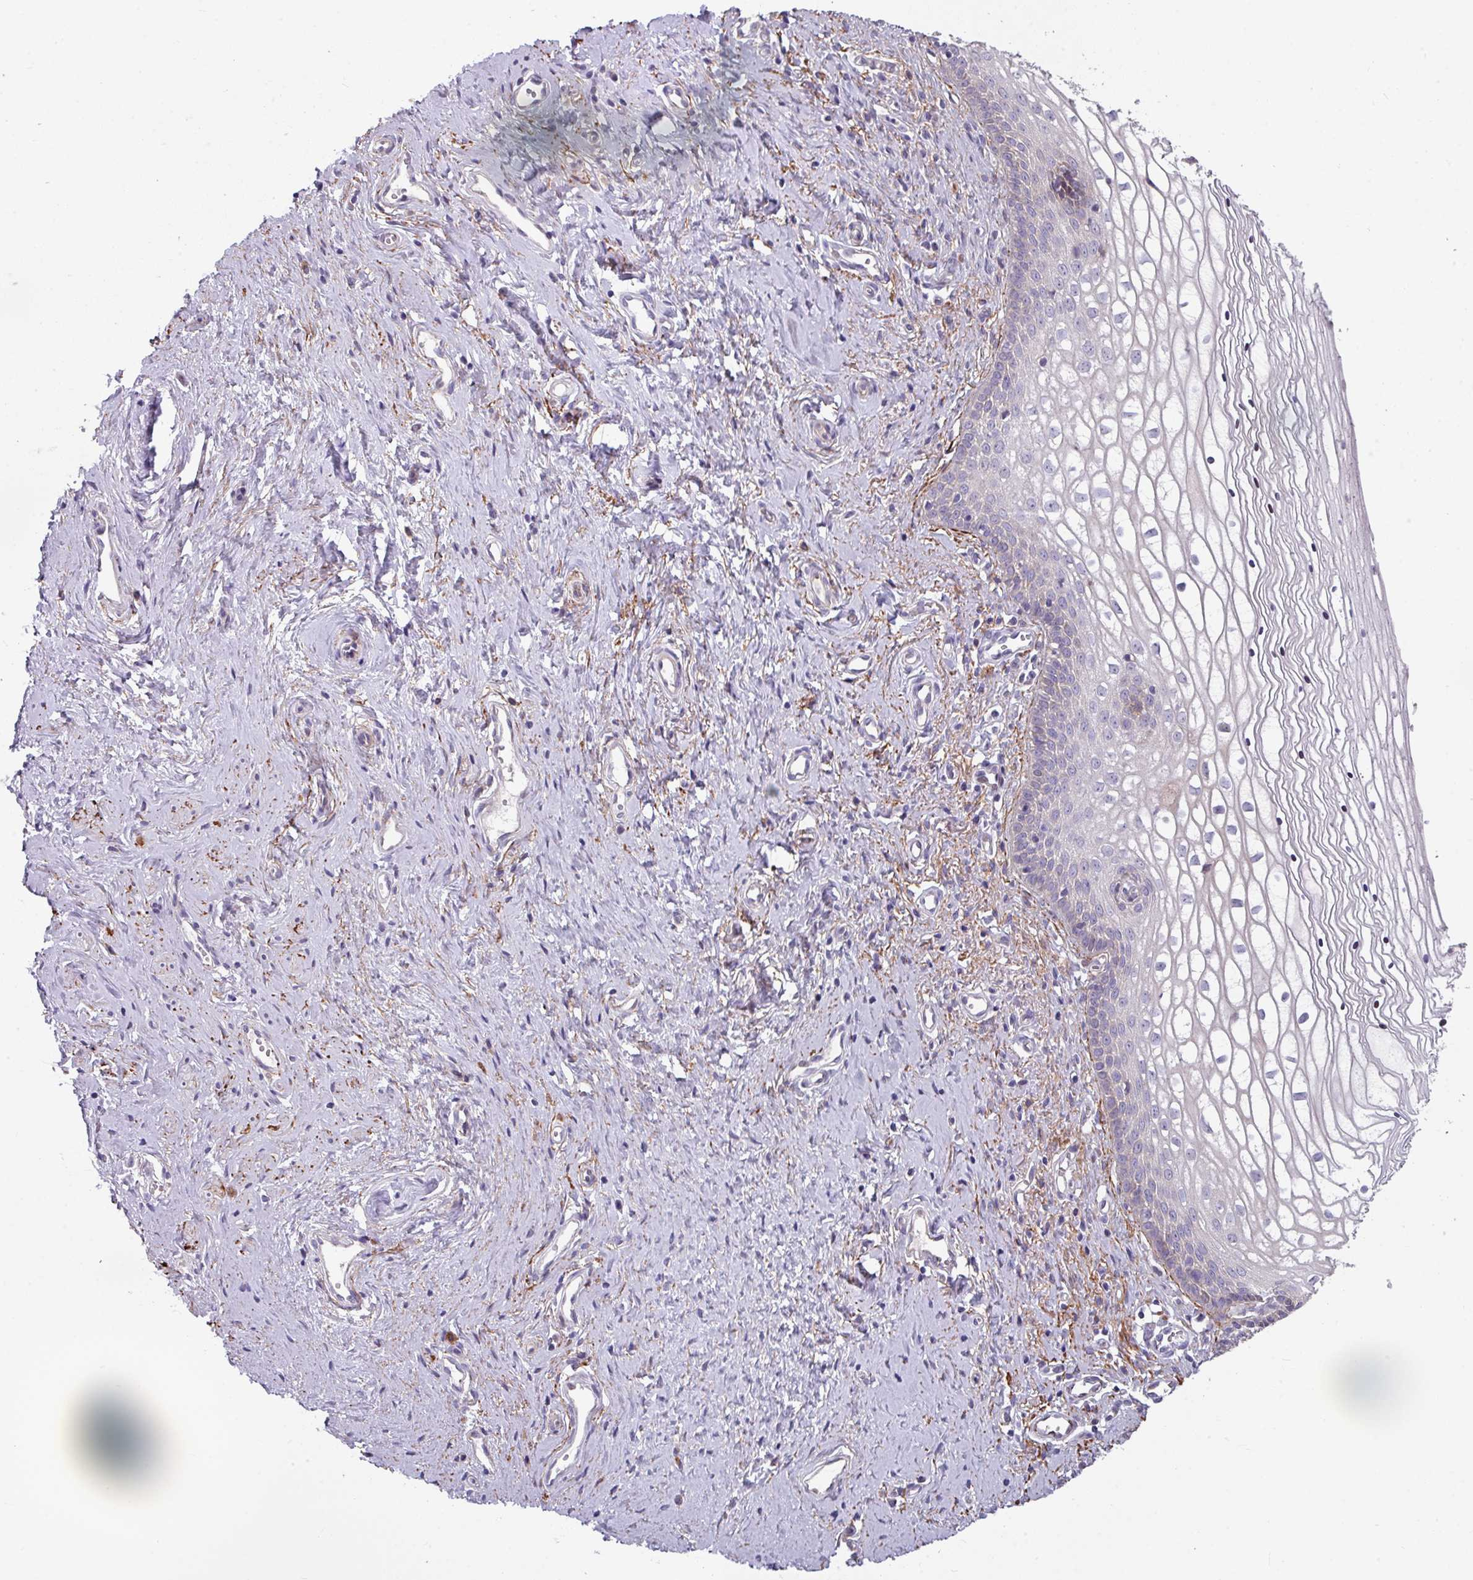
{"staining": {"intensity": "moderate", "quantity": "<25%", "location": "cytoplasmic/membranous"}, "tissue": "vagina", "cell_type": "Squamous epithelial cells", "image_type": "normal", "snomed": [{"axis": "morphology", "description": "Normal tissue, NOS"}, {"axis": "topography", "description": "Vagina"}], "caption": "Human vagina stained for a protein (brown) reveals moderate cytoplasmic/membranous positive staining in approximately <25% of squamous epithelial cells.", "gene": "C2orf16", "patient": {"sex": "female", "age": 59}}